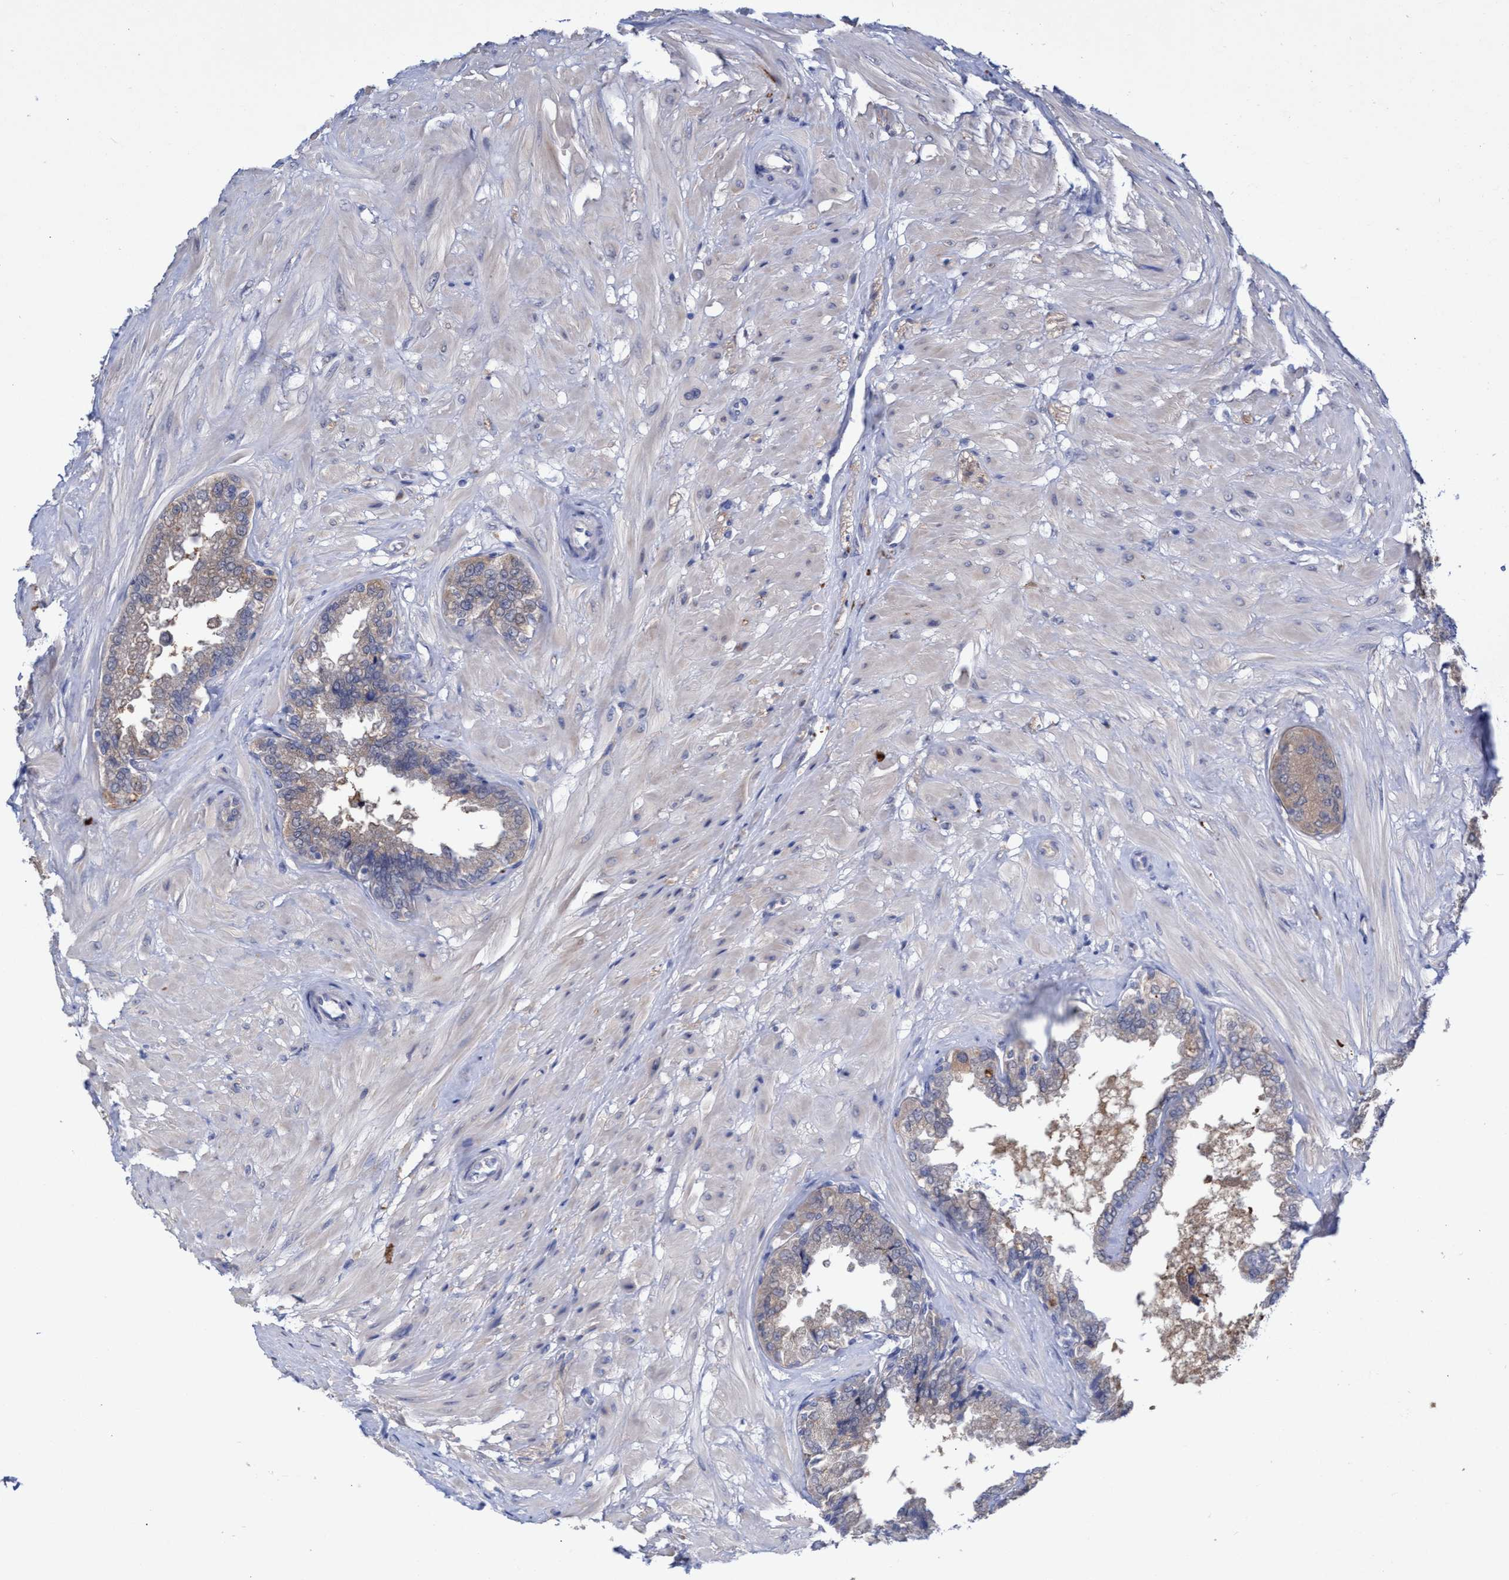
{"staining": {"intensity": "weak", "quantity": "25%-75%", "location": "cytoplasmic/membranous"}, "tissue": "seminal vesicle", "cell_type": "Glandular cells", "image_type": "normal", "snomed": [{"axis": "morphology", "description": "Normal tissue, NOS"}, {"axis": "topography", "description": "Seminal veicle"}], "caption": "Seminal vesicle stained with a brown dye displays weak cytoplasmic/membranous positive positivity in approximately 25%-75% of glandular cells.", "gene": "SVEP1", "patient": {"sex": "male", "age": 46}}